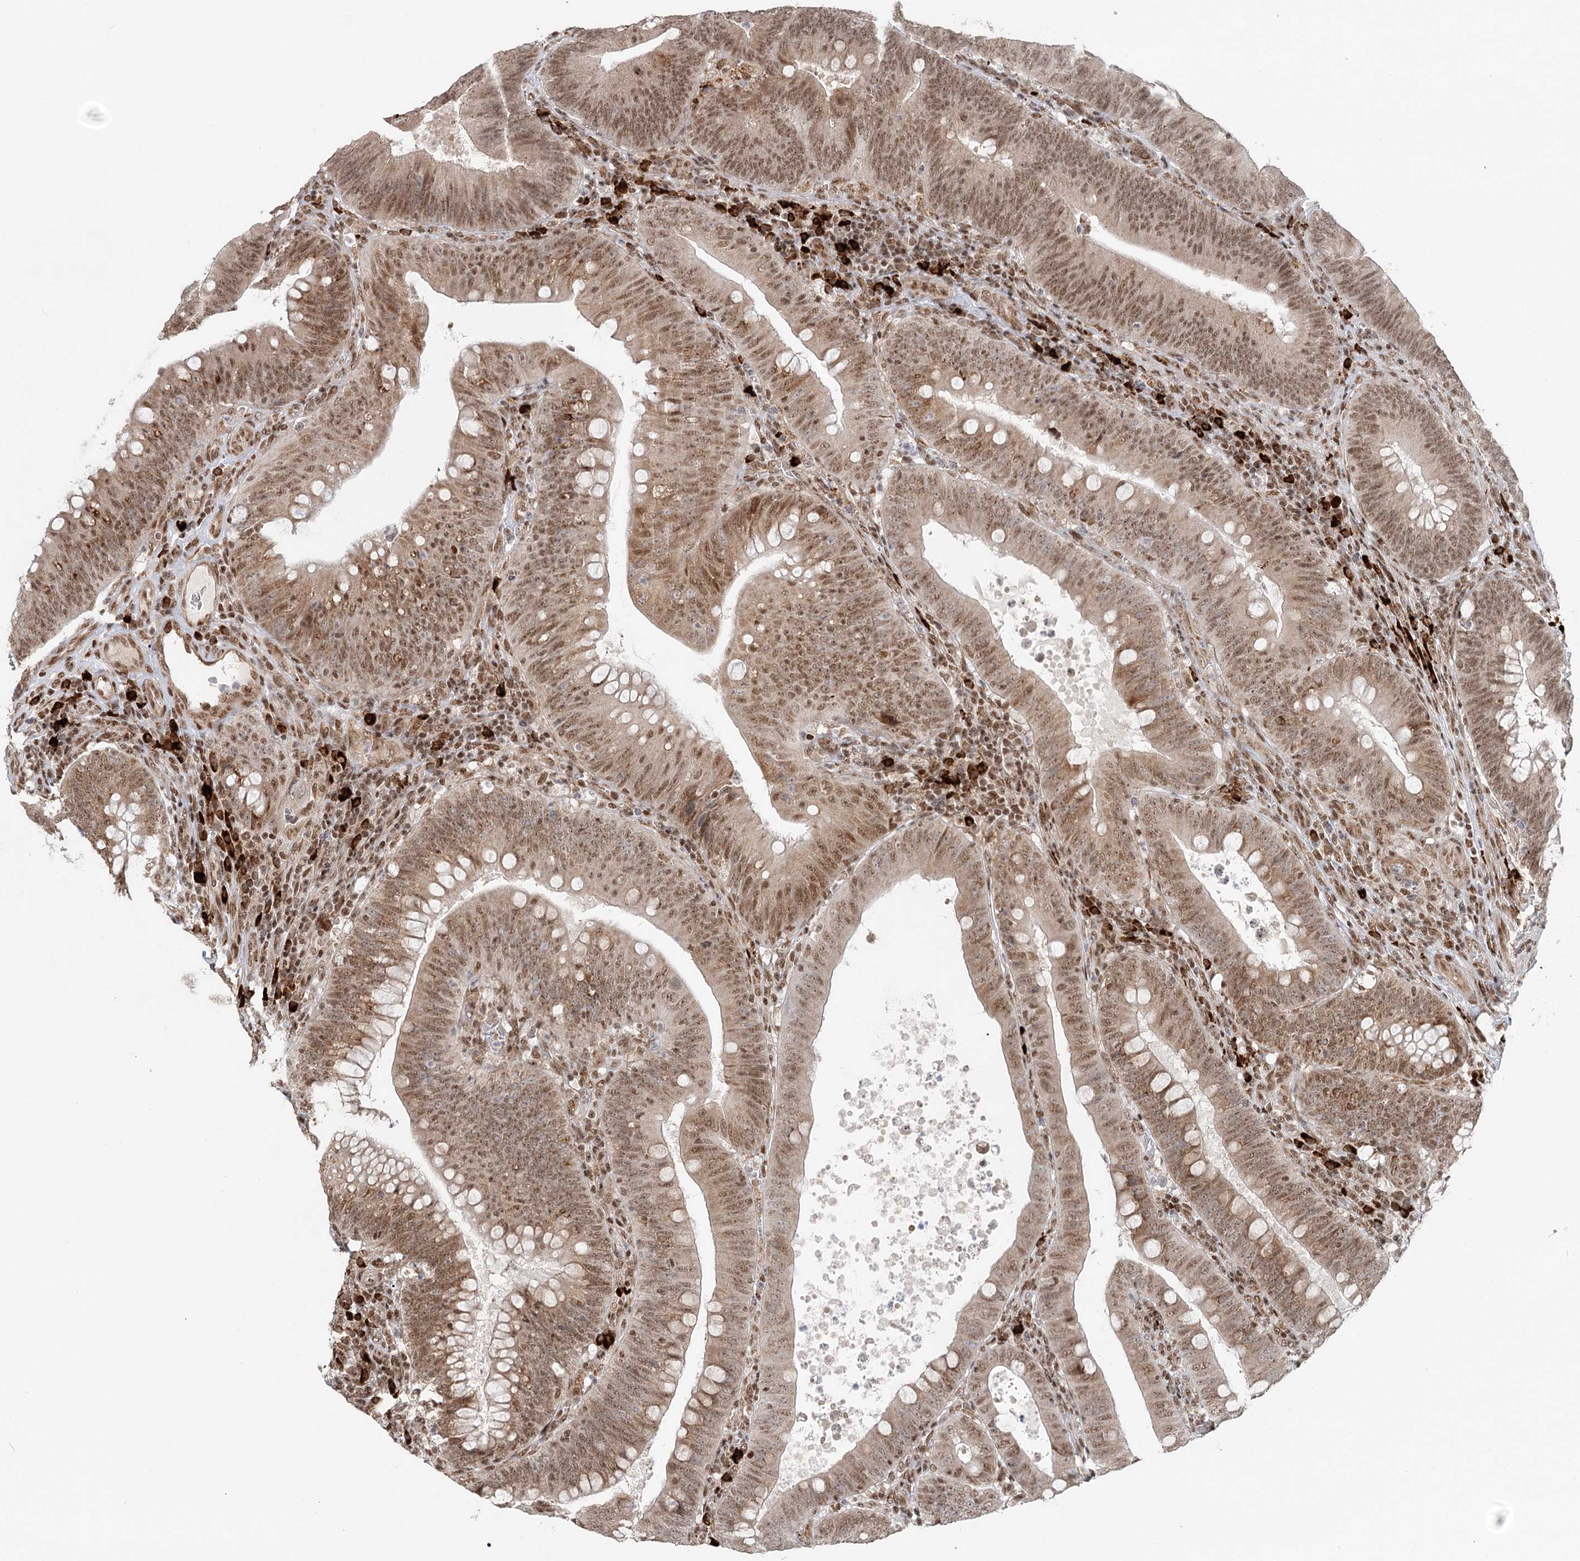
{"staining": {"intensity": "moderate", "quantity": ">75%", "location": "cytoplasmic/membranous,nuclear"}, "tissue": "colorectal cancer", "cell_type": "Tumor cells", "image_type": "cancer", "snomed": [{"axis": "morphology", "description": "Normal tissue, NOS"}, {"axis": "topography", "description": "Colon"}], "caption": "High-power microscopy captured an immunohistochemistry photomicrograph of colorectal cancer, revealing moderate cytoplasmic/membranous and nuclear expression in about >75% of tumor cells.", "gene": "BNIP5", "patient": {"sex": "female", "age": 82}}